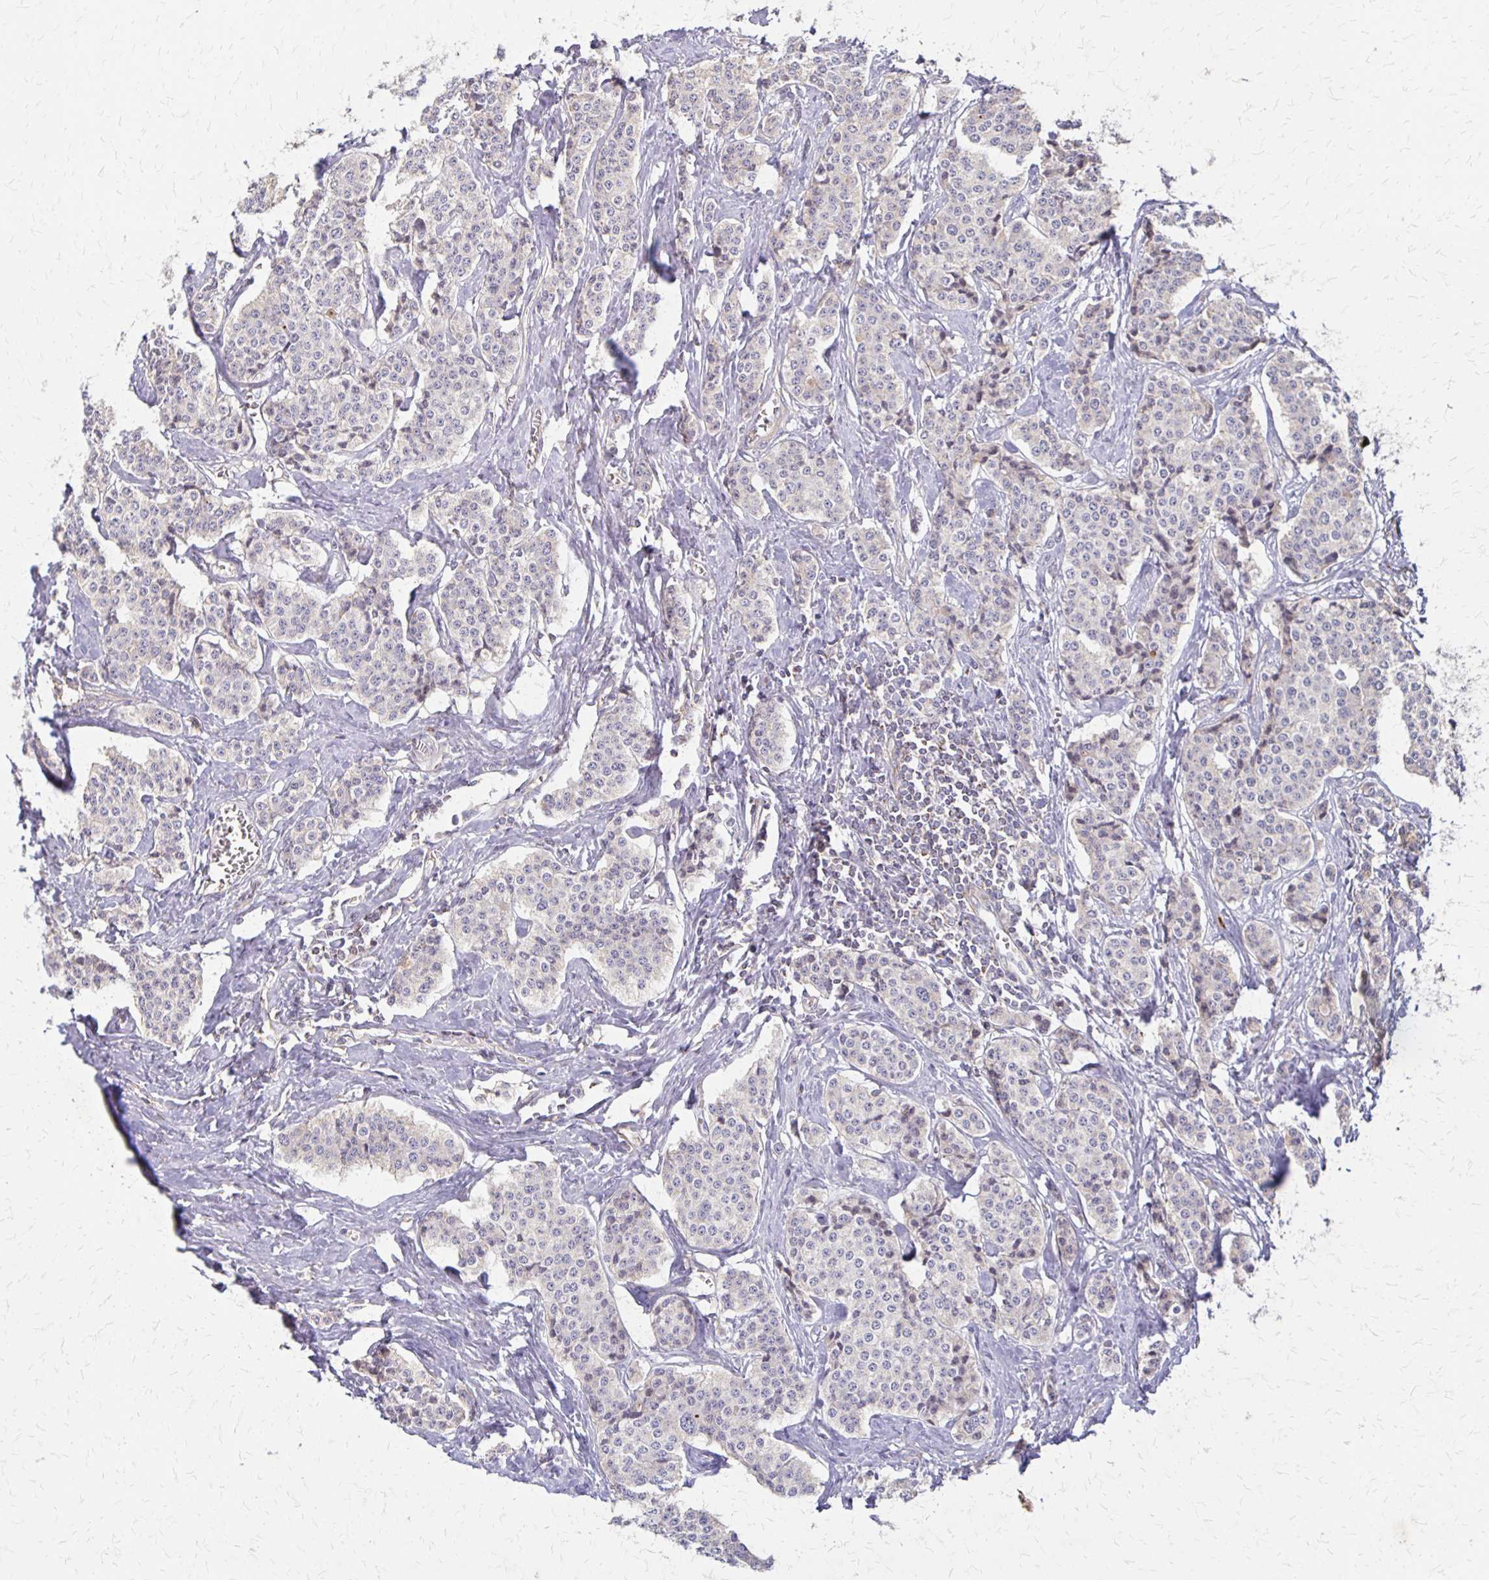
{"staining": {"intensity": "negative", "quantity": "none", "location": "none"}, "tissue": "carcinoid", "cell_type": "Tumor cells", "image_type": "cancer", "snomed": [{"axis": "morphology", "description": "Carcinoid, malignant, NOS"}, {"axis": "topography", "description": "Small intestine"}], "caption": "The immunohistochemistry micrograph has no significant positivity in tumor cells of carcinoid tissue.", "gene": "EIF4EBP2", "patient": {"sex": "female", "age": 64}}